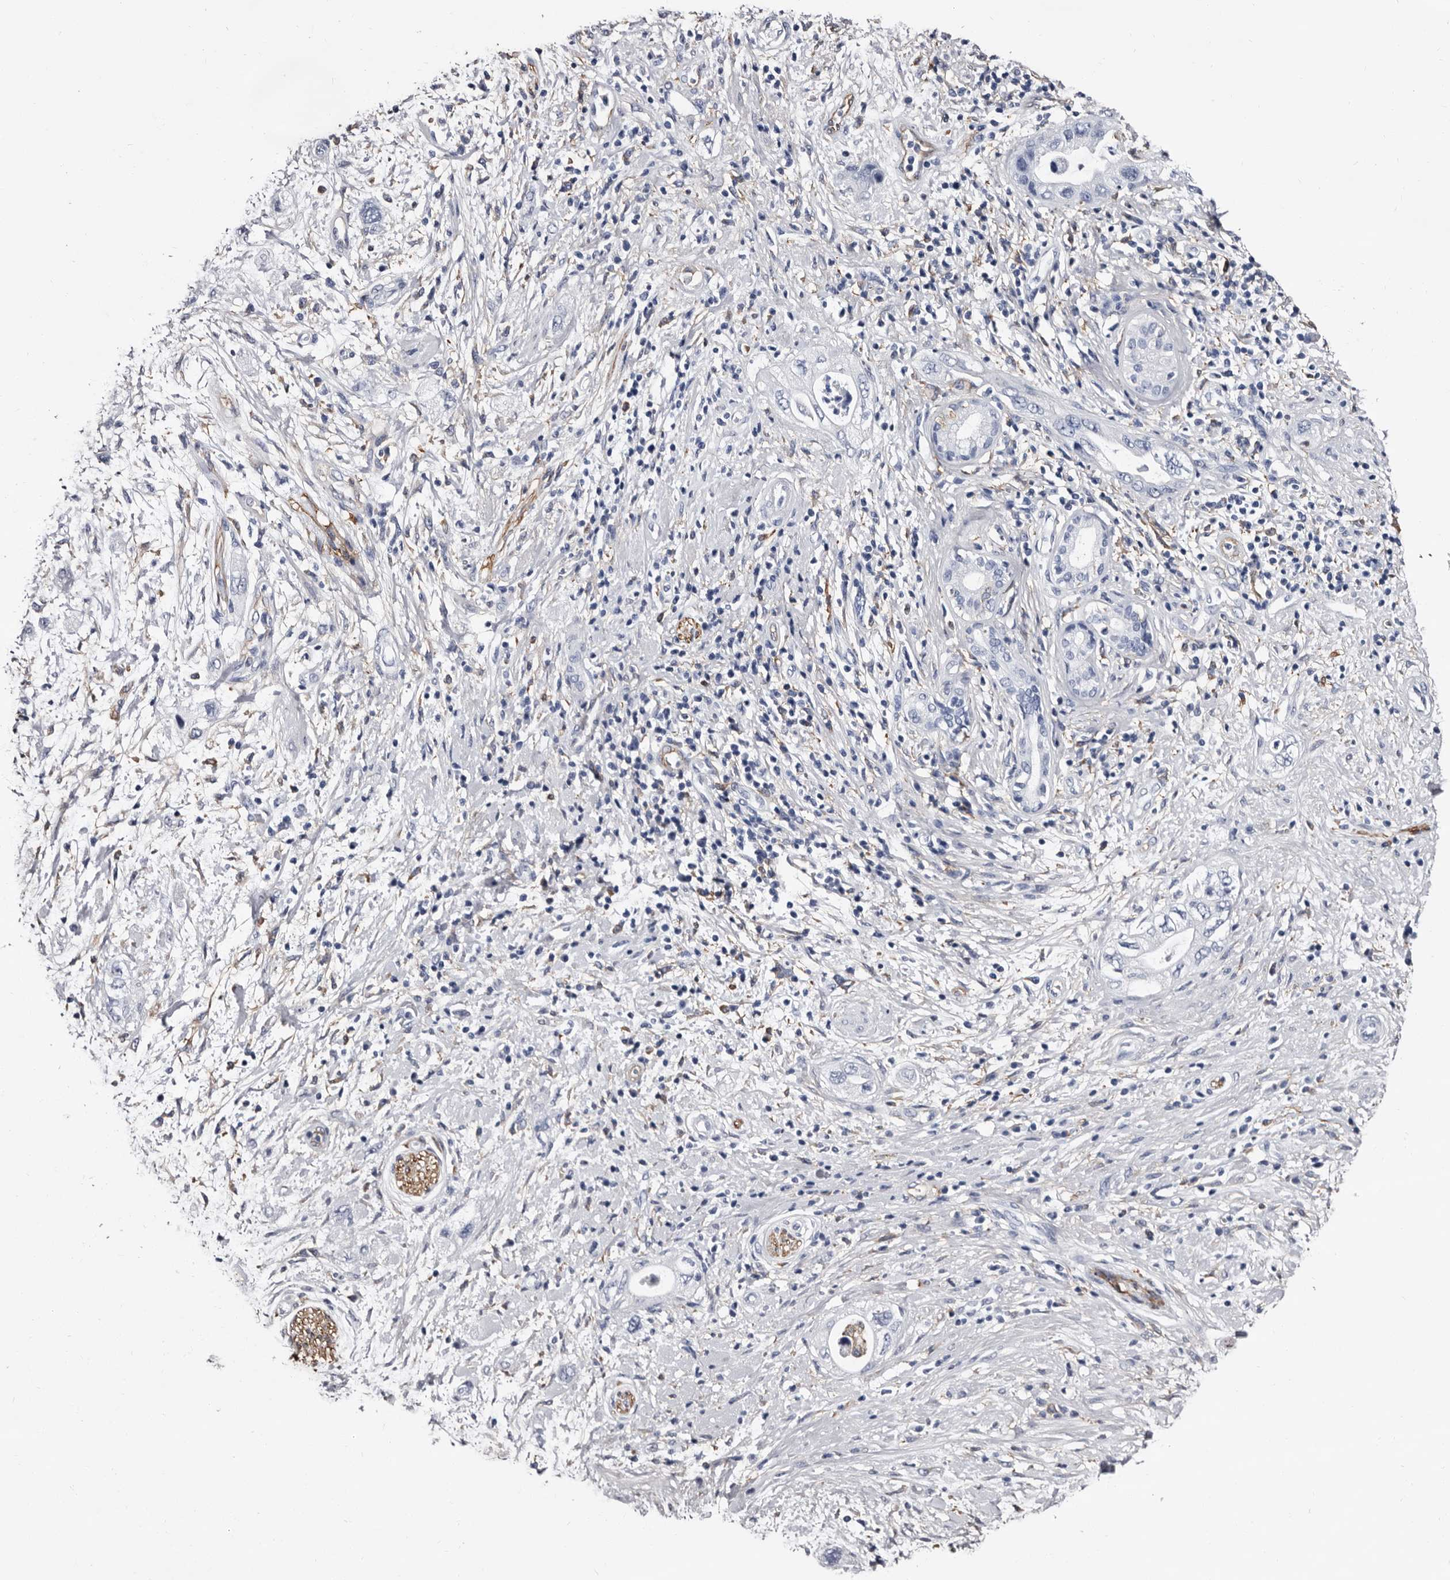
{"staining": {"intensity": "negative", "quantity": "none", "location": "none"}, "tissue": "pancreatic cancer", "cell_type": "Tumor cells", "image_type": "cancer", "snomed": [{"axis": "morphology", "description": "Adenocarcinoma, NOS"}, {"axis": "topography", "description": "Pancreas"}], "caption": "IHC of human pancreatic adenocarcinoma reveals no positivity in tumor cells. Nuclei are stained in blue.", "gene": "EPB41L3", "patient": {"sex": "female", "age": 73}}